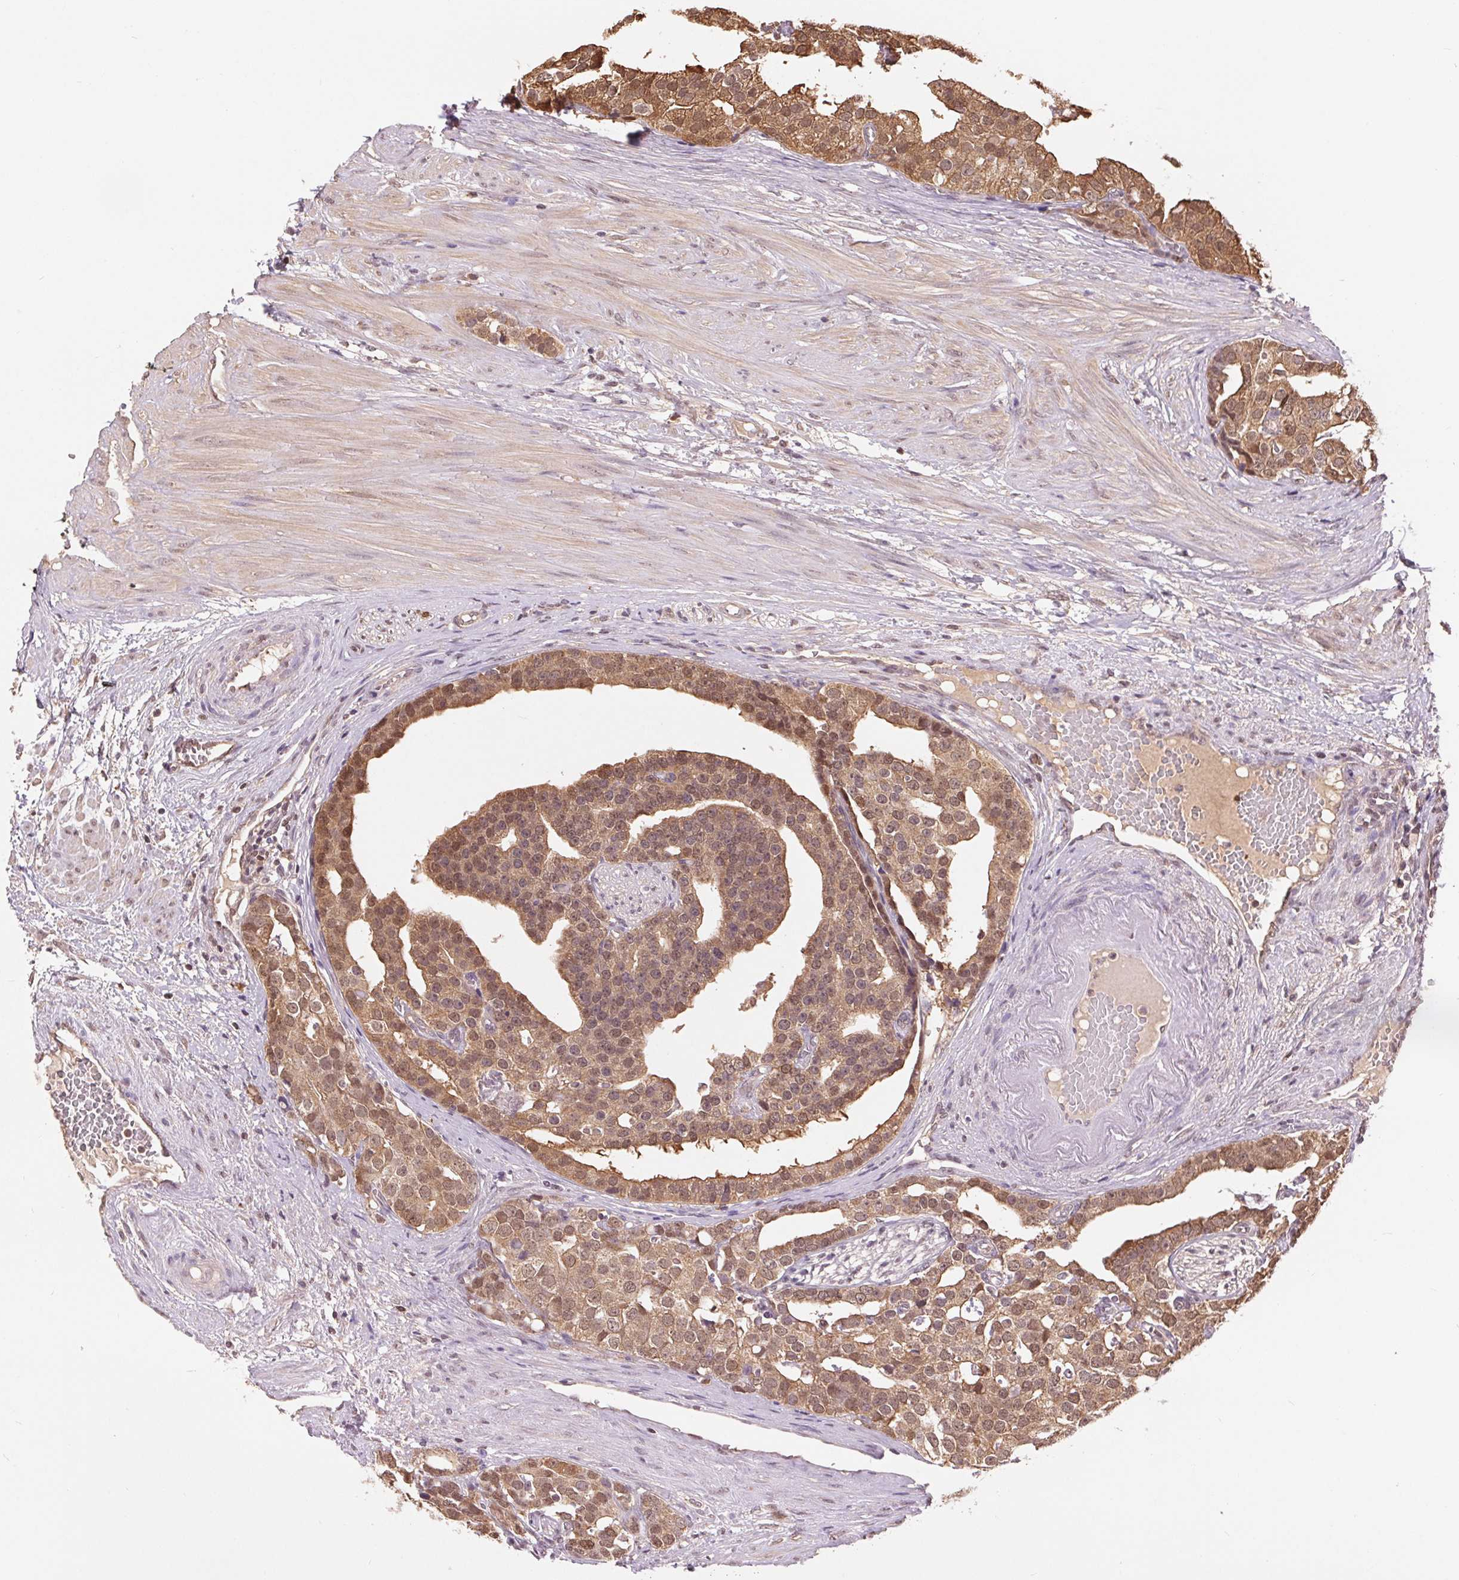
{"staining": {"intensity": "moderate", "quantity": ">75%", "location": "cytoplasmic/membranous,nuclear"}, "tissue": "prostate cancer", "cell_type": "Tumor cells", "image_type": "cancer", "snomed": [{"axis": "morphology", "description": "Adenocarcinoma, High grade"}, {"axis": "topography", "description": "Prostate"}], "caption": "IHC photomicrograph of neoplastic tissue: human adenocarcinoma (high-grade) (prostate) stained using immunohistochemistry (IHC) shows medium levels of moderate protein expression localized specifically in the cytoplasmic/membranous and nuclear of tumor cells, appearing as a cytoplasmic/membranous and nuclear brown color.", "gene": "TMEM273", "patient": {"sex": "male", "age": 71}}